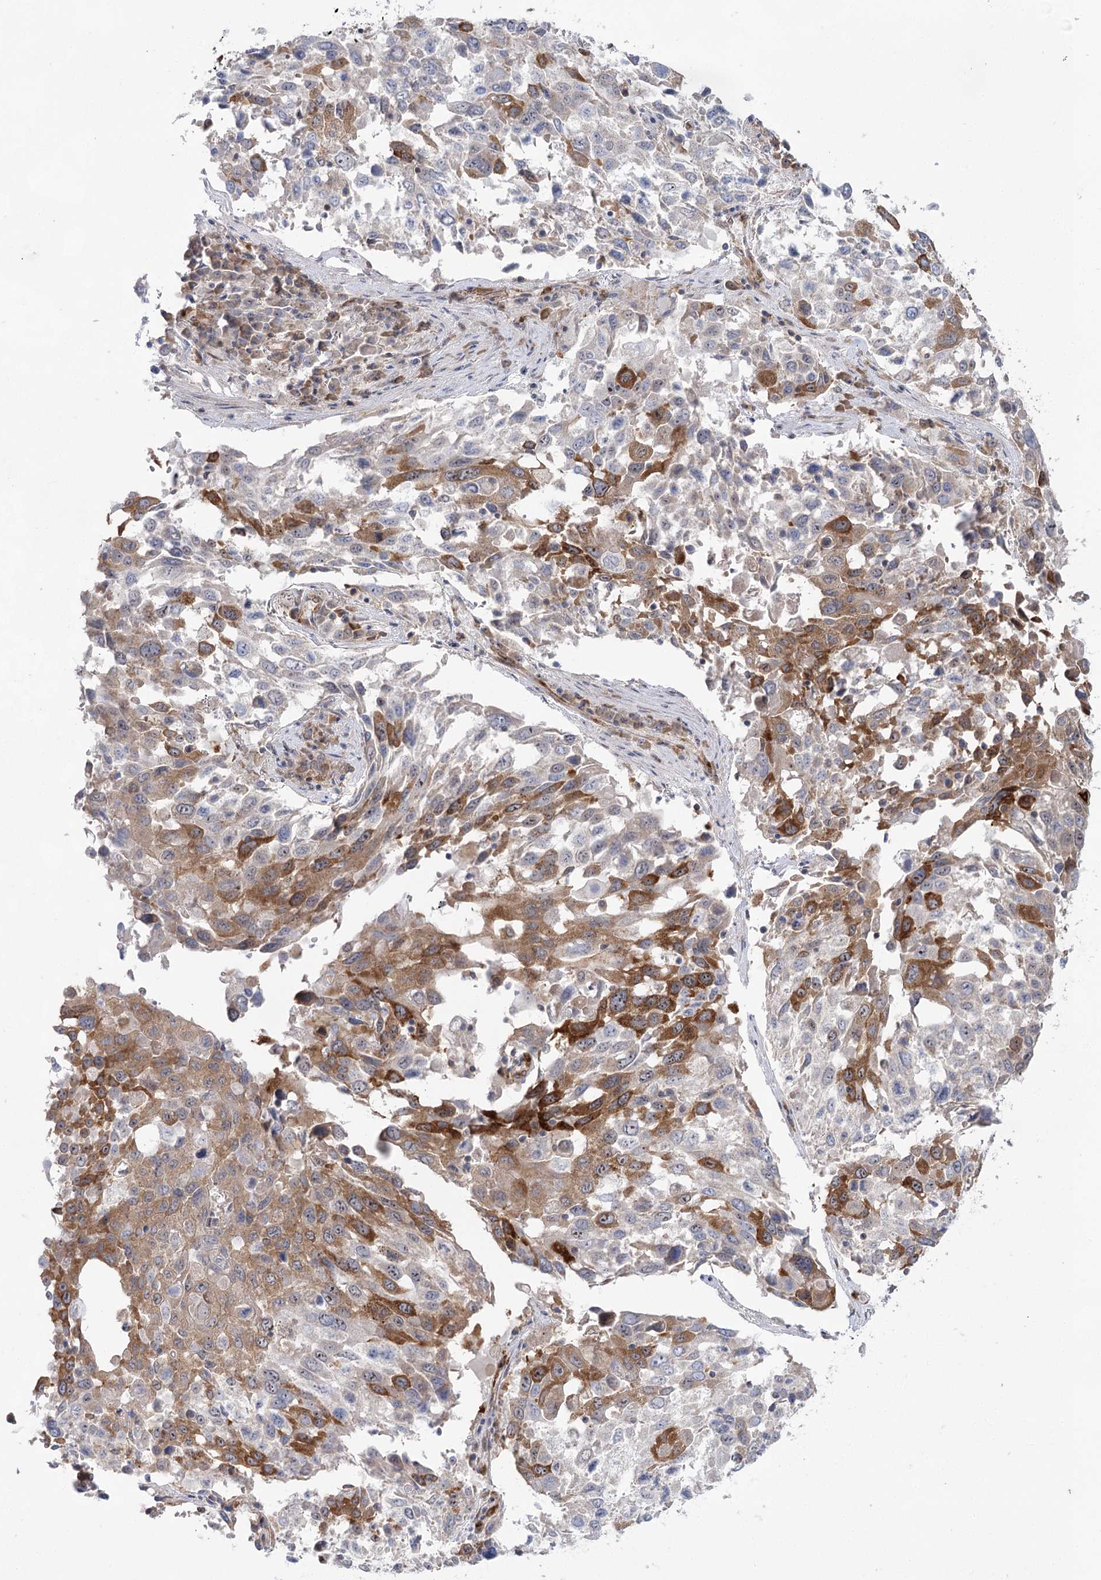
{"staining": {"intensity": "moderate", "quantity": ">75%", "location": "cytoplasmic/membranous"}, "tissue": "lung cancer", "cell_type": "Tumor cells", "image_type": "cancer", "snomed": [{"axis": "morphology", "description": "Squamous cell carcinoma, NOS"}, {"axis": "topography", "description": "Lung"}], "caption": "Lung squamous cell carcinoma stained with a brown dye reveals moderate cytoplasmic/membranous positive staining in approximately >75% of tumor cells.", "gene": "VWA2", "patient": {"sex": "male", "age": 65}}